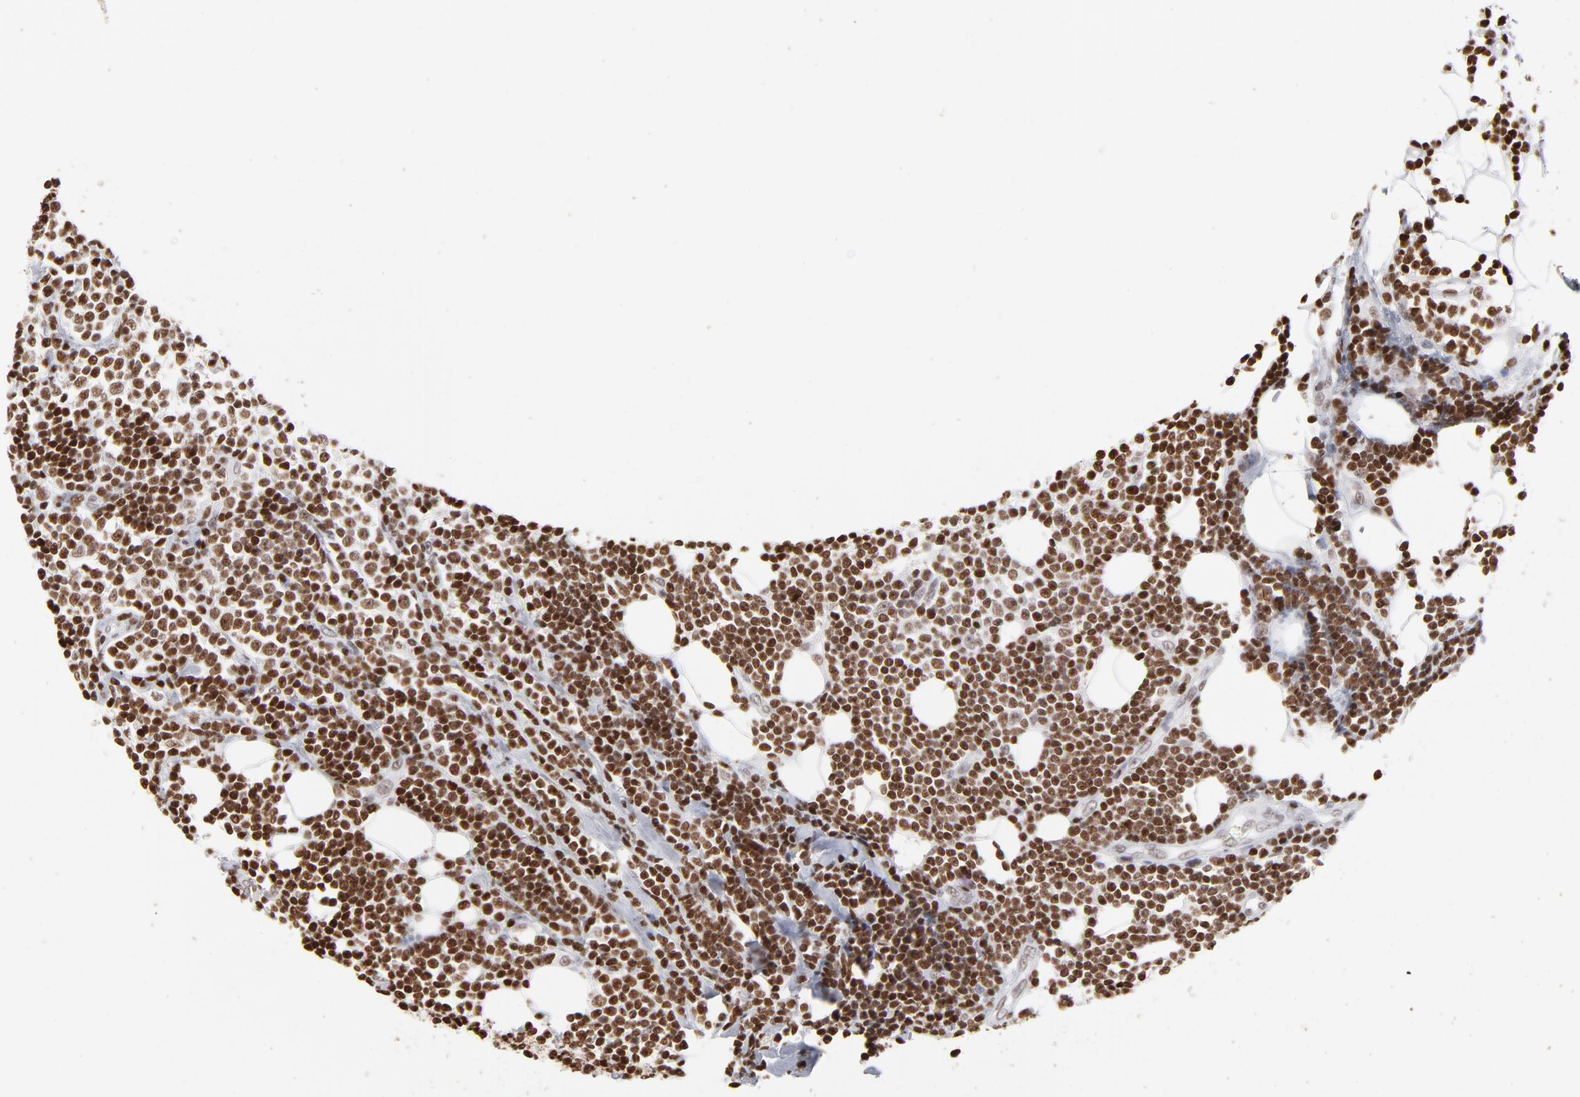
{"staining": {"intensity": "strong", "quantity": ">75%", "location": "nuclear"}, "tissue": "lymphoma", "cell_type": "Tumor cells", "image_type": "cancer", "snomed": [{"axis": "morphology", "description": "Malignant lymphoma, non-Hodgkin's type, Low grade"}, {"axis": "topography", "description": "Soft tissue"}], "caption": "Protein staining of lymphoma tissue shows strong nuclear positivity in approximately >75% of tumor cells.", "gene": "PARP1", "patient": {"sex": "male", "age": 92}}